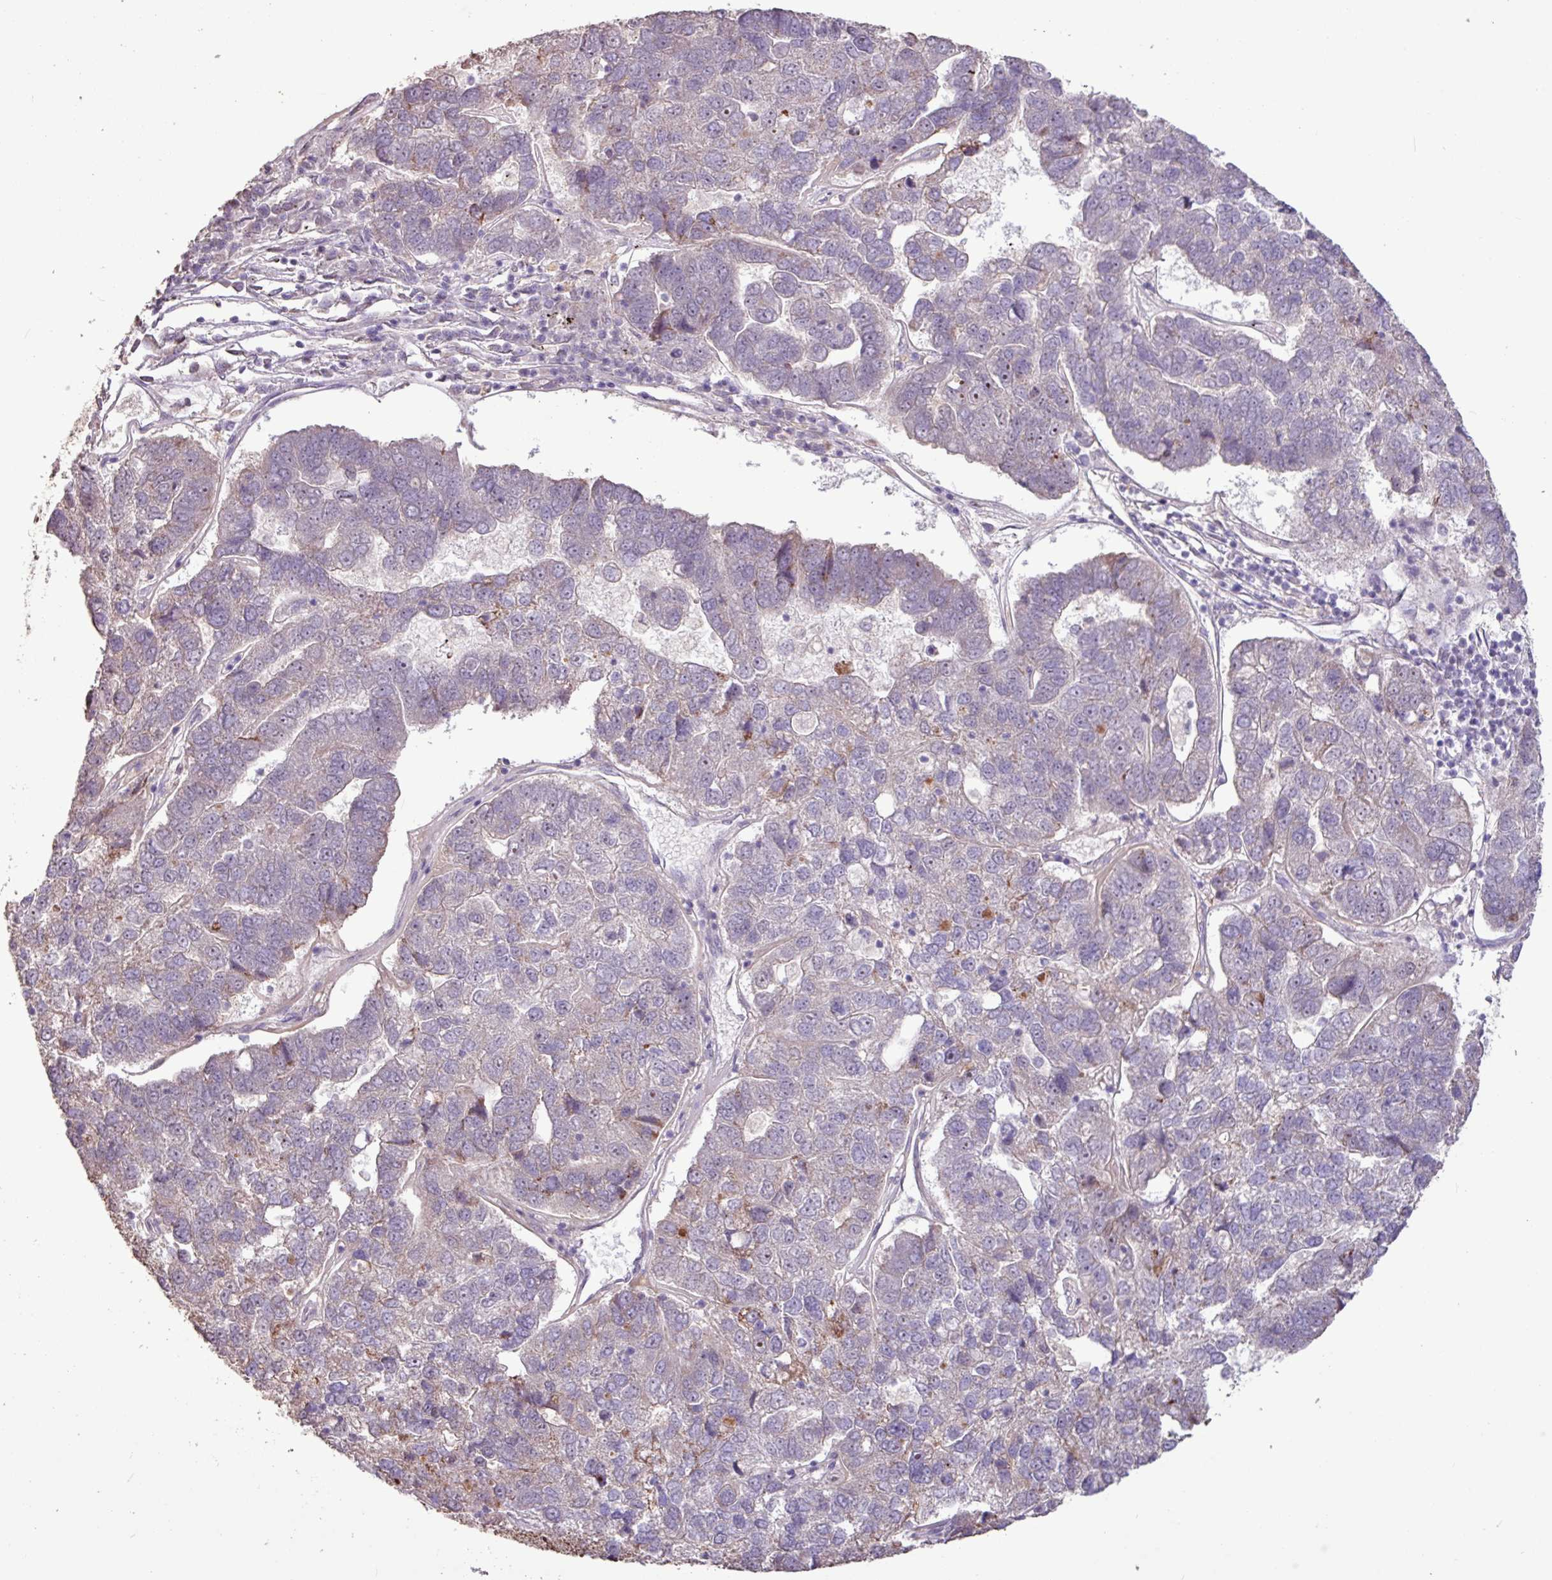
{"staining": {"intensity": "negative", "quantity": "none", "location": "none"}, "tissue": "pancreatic cancer", "cell_type": "Tumor cells", "image_type": "cancer", "snomed": [{"axis": "morphology", "description": "Adenocarcinoma, NOS"}, {"axis": "topography", "description": "Pancreas"}], "caption": "Immunohistochemistry (IHC) of human adenocarcinoma (pancreatic) shows no positivity in tumor cells. The staining is performed using DAB brown chromogen with nuclei counter-stained in using hematoxylin.", "gene": "L3MBTL3", "patient": {"sex": "female", "age": 61}}